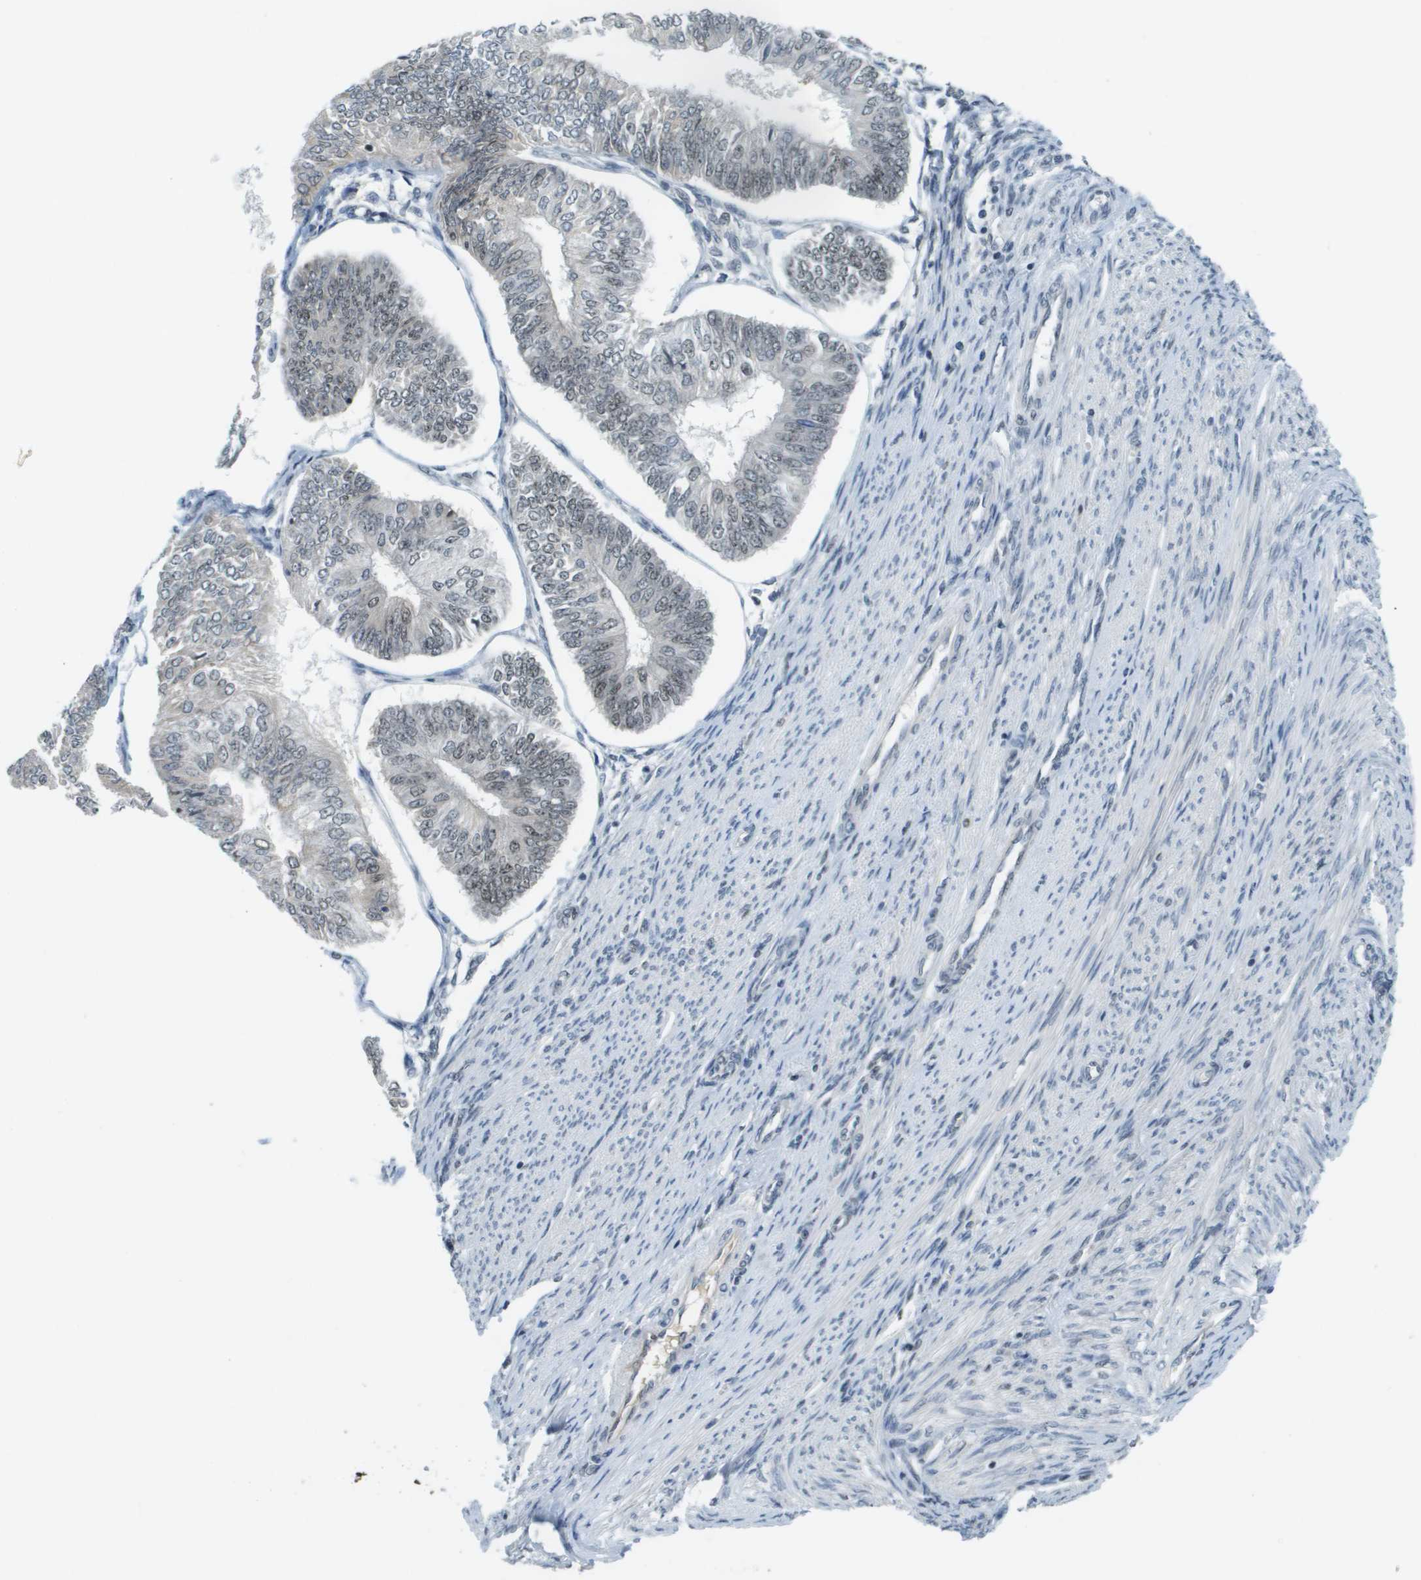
{"staining": {"intensity": "weak", "quantity": "25%-75%", "location": "nuclear"}, "tissue": "endometrial cancer", "cell_type": "Tumor cells", "image_type": "cancer", "snomed": [{"axis": "morphology", "description": "Adenocarcinoma, NOS"}, {"axis": "topography", "description": "Endometrium"}], "caption": "Endometrial adenocarcinoma stained with a brown dye displays weak nuclear positive staining in approximately 25%-75% of tumor cells.", "gene": "CBX5", "patient": {"sex": "female", "age": 58}}